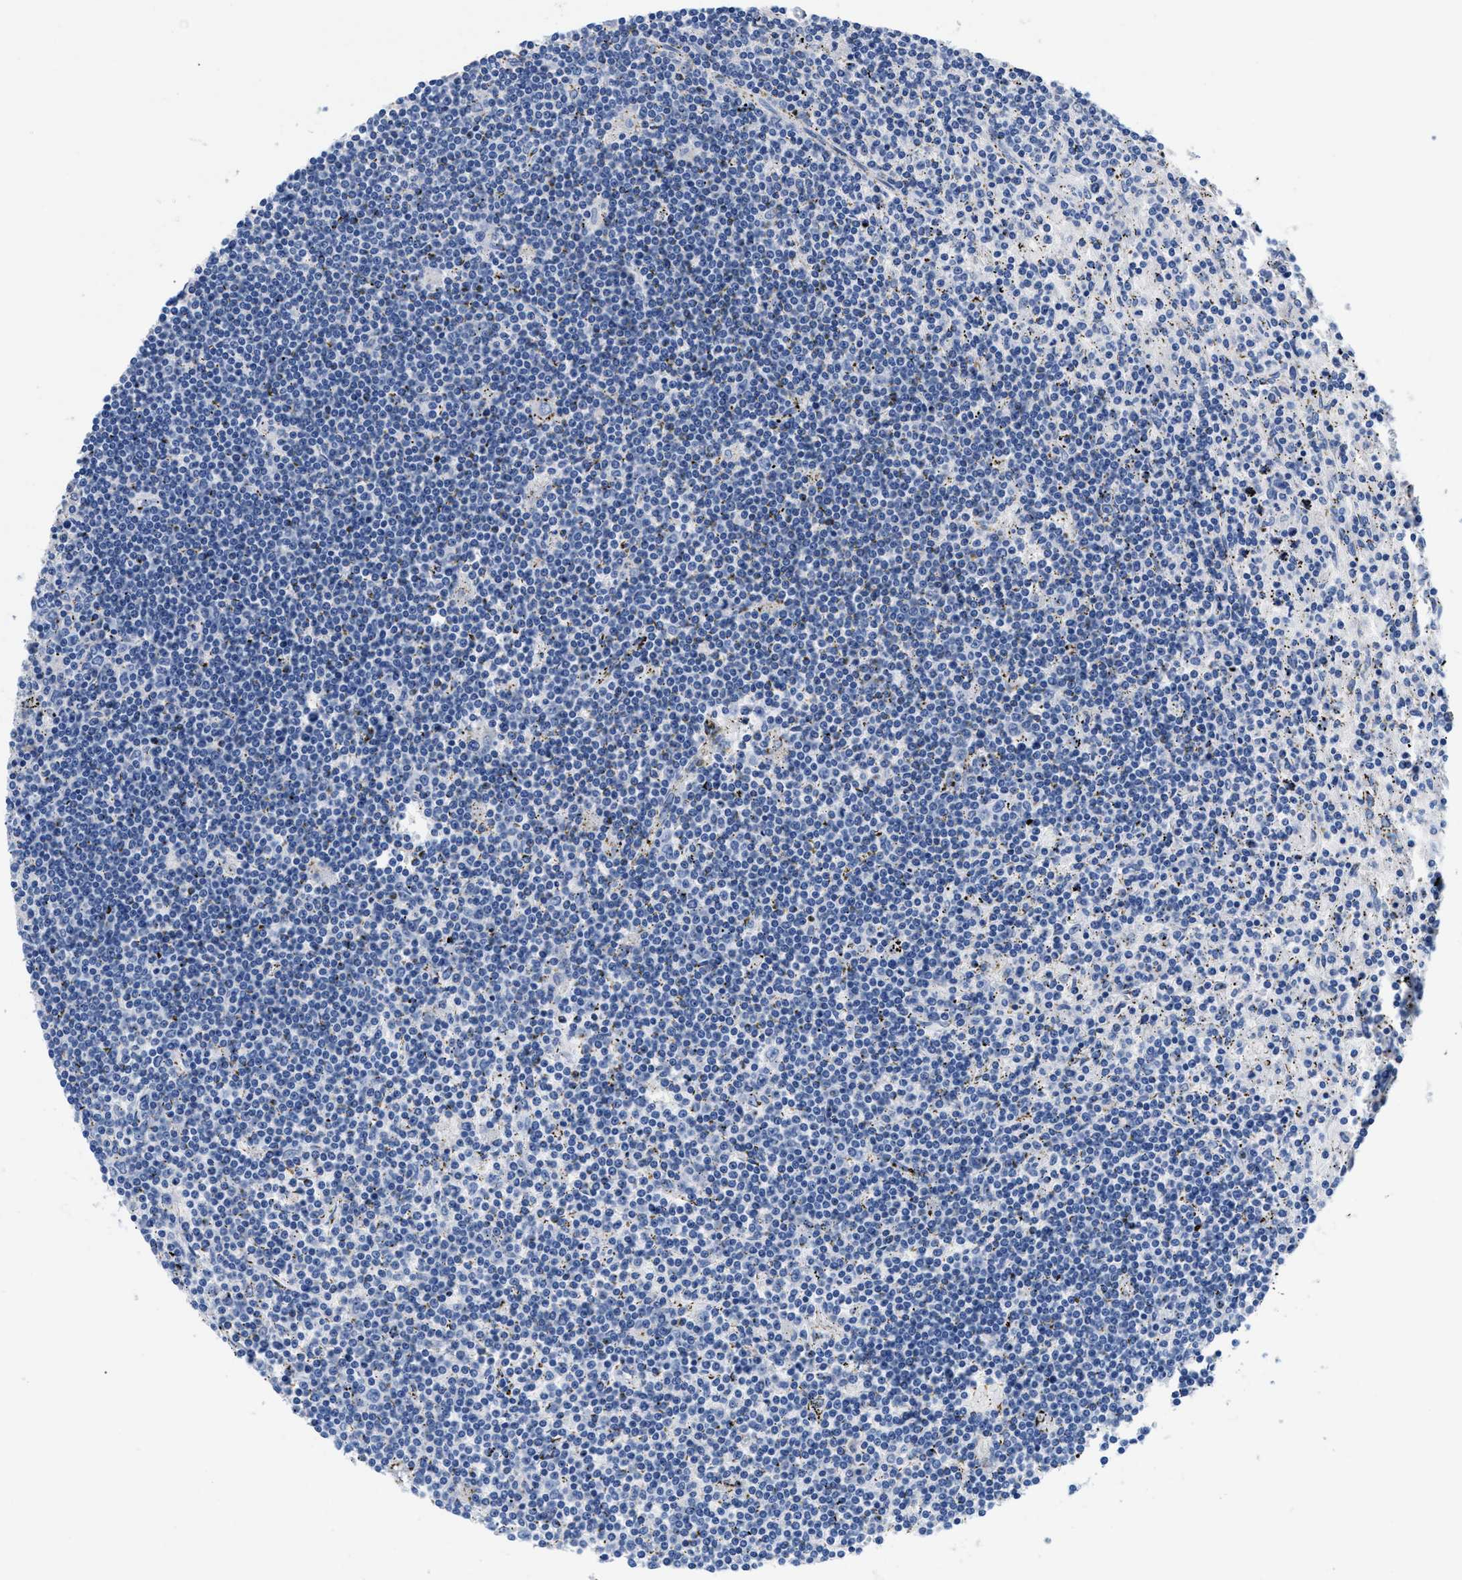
{"staining": {"intensity": "negative", "quantity": "none", "location": "none"}, "tissue": "lymphoma", "cell_type": "Tumor cells", "image_type": "cancer", "snomed": [{"axis": "morphology", "description": "Malignant lymphoma, non-Hodgkin's type, Low grade"}, {"axis": "topography", "description": "Spleen"}], "caption": "There is no significant staining in tumor cells of malignant lymphoma, non-Hodgkin's type (low-grade).", "gene": "SLFN13", "patient": {"sex": "male", "age": 76}}